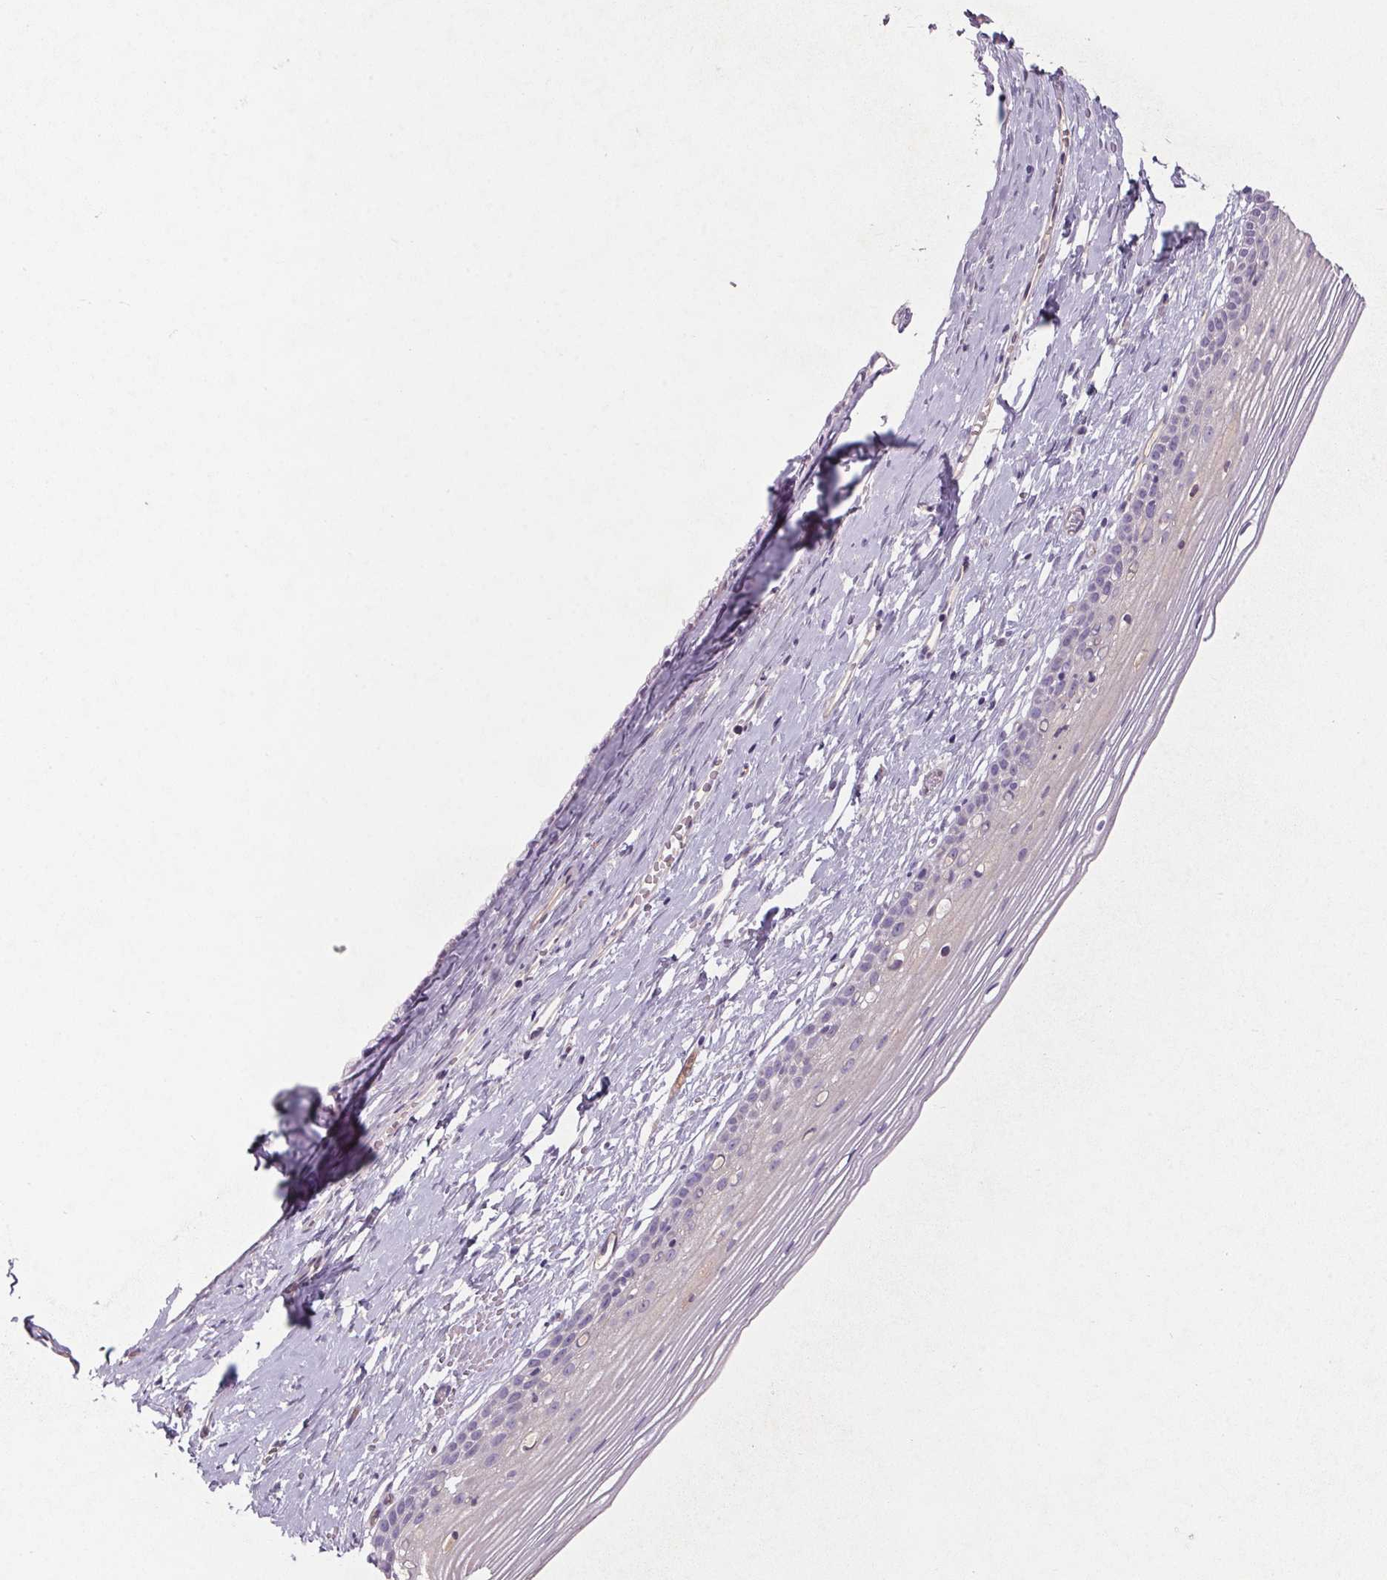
{"staining": {"intensity": "negative", "quantity": "none", "location": "none"}, "tissue": "cervix", "cell_type": "Glandular cells", "image_type": "normal", "snomed": [{"axis": "morphology", "description": "Normal tissue, NOS"}, {"axis": "topography", "description": "Cervix"}], "caption": "Unremarkable cervix was stained to show a protein in brown. There is no significant expression in glandular cells. (Brightfield microscopy of DAB (3,3'-diaminobenzidine) immunohistochemistry at high magnification).", "gene": "APOC4", "patient": {"sex": "female", "age": 40}}